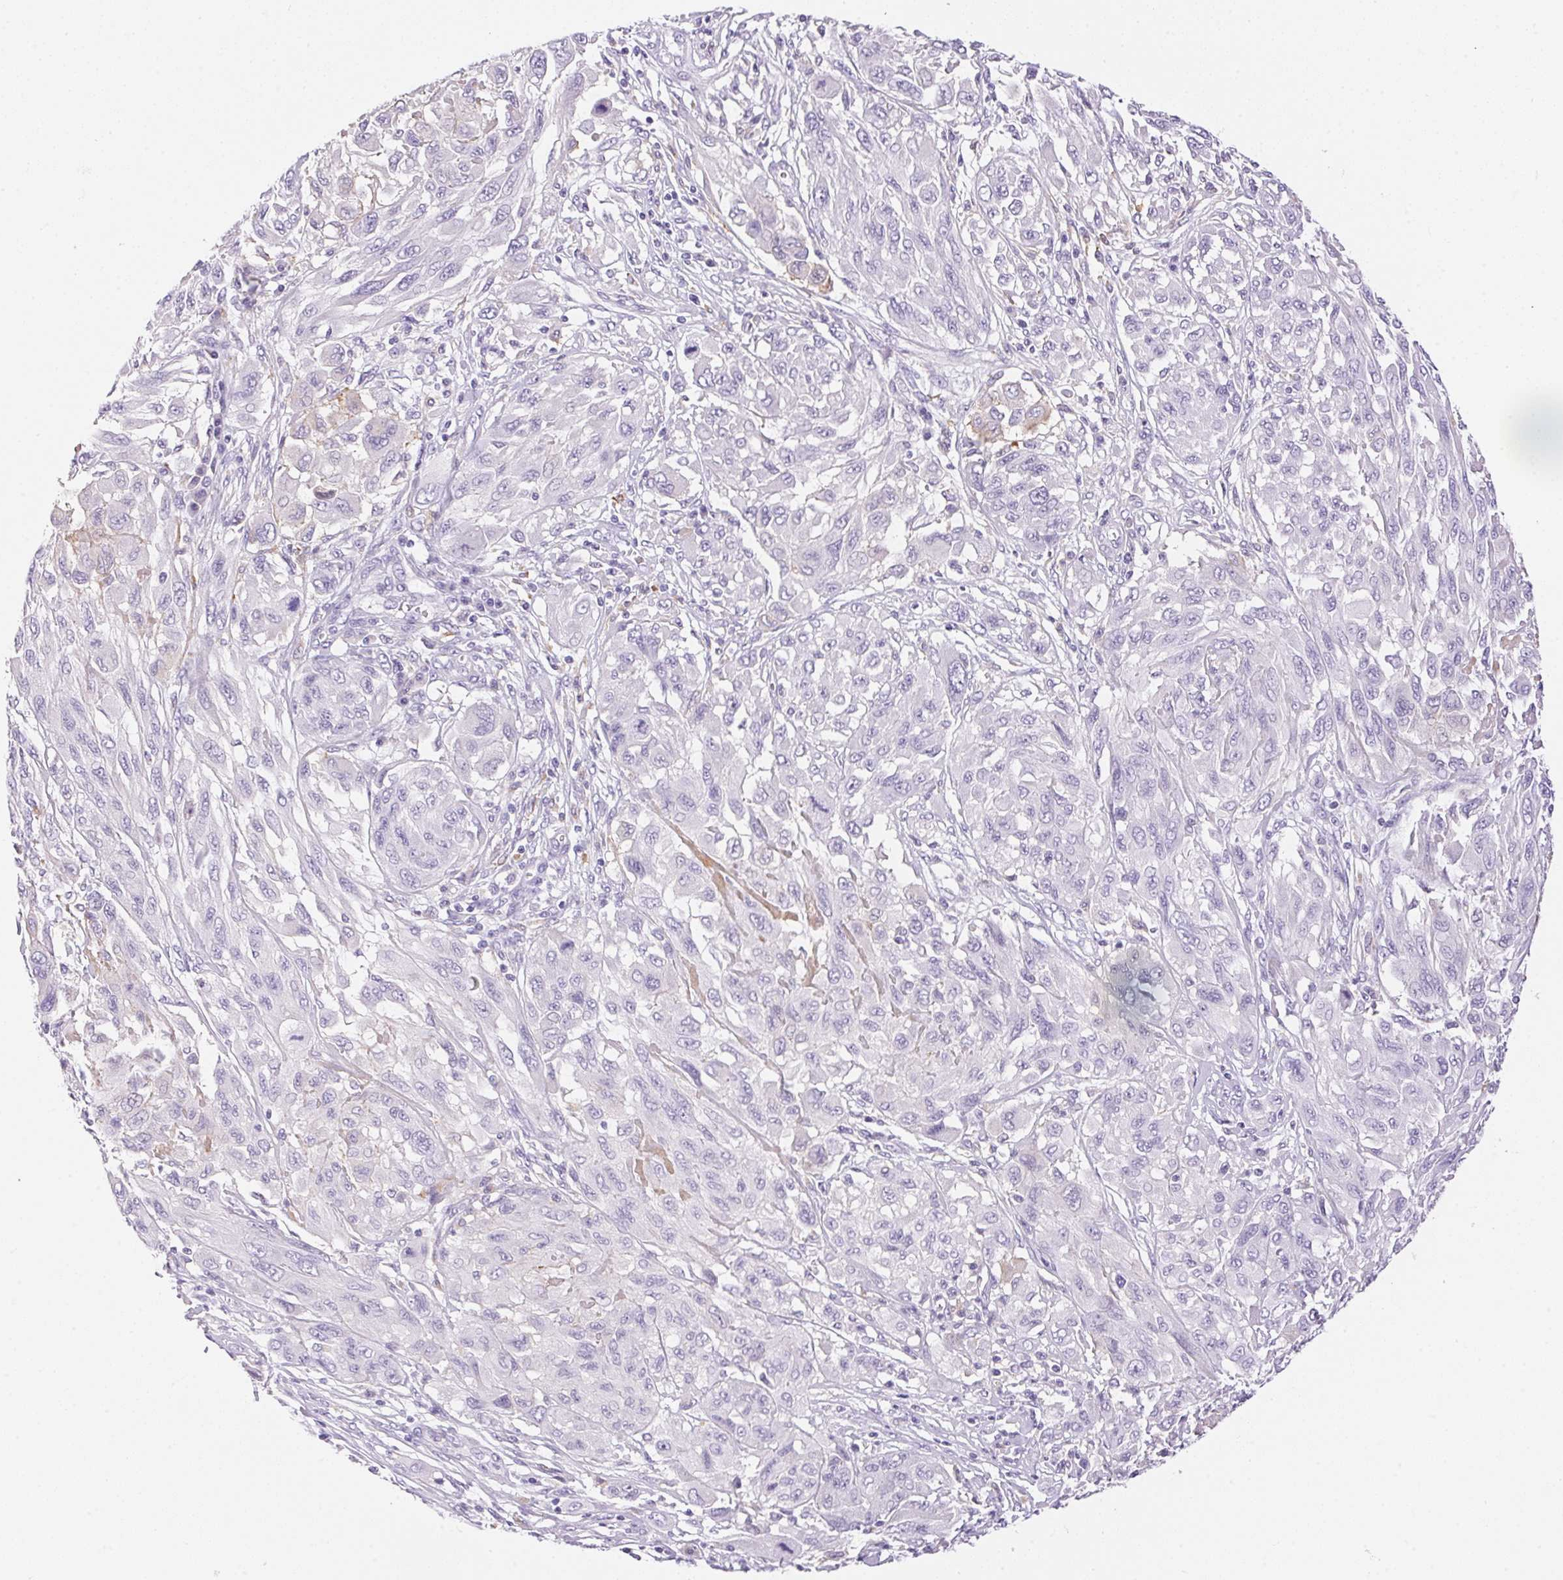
{"staining": {"intensity": "negative", "quantity": "none", "location": "none"}, "tissue": "melanoma", "cell_type": "Tumor cells", "image_type": "cancer", "snomed": [{"axis": "morphology", "description": "Malignant melanoma, NOS"}, {"axis": "topography", "description": "Skin"}], "caption": "The image shows no significant expression in tumor cells of malignant melanoma. (Brightfield microscopy of DAB IHC at high magnification).", "gene": "PNLIPRP3", "patient": {"sex": "female", "age": 91}}